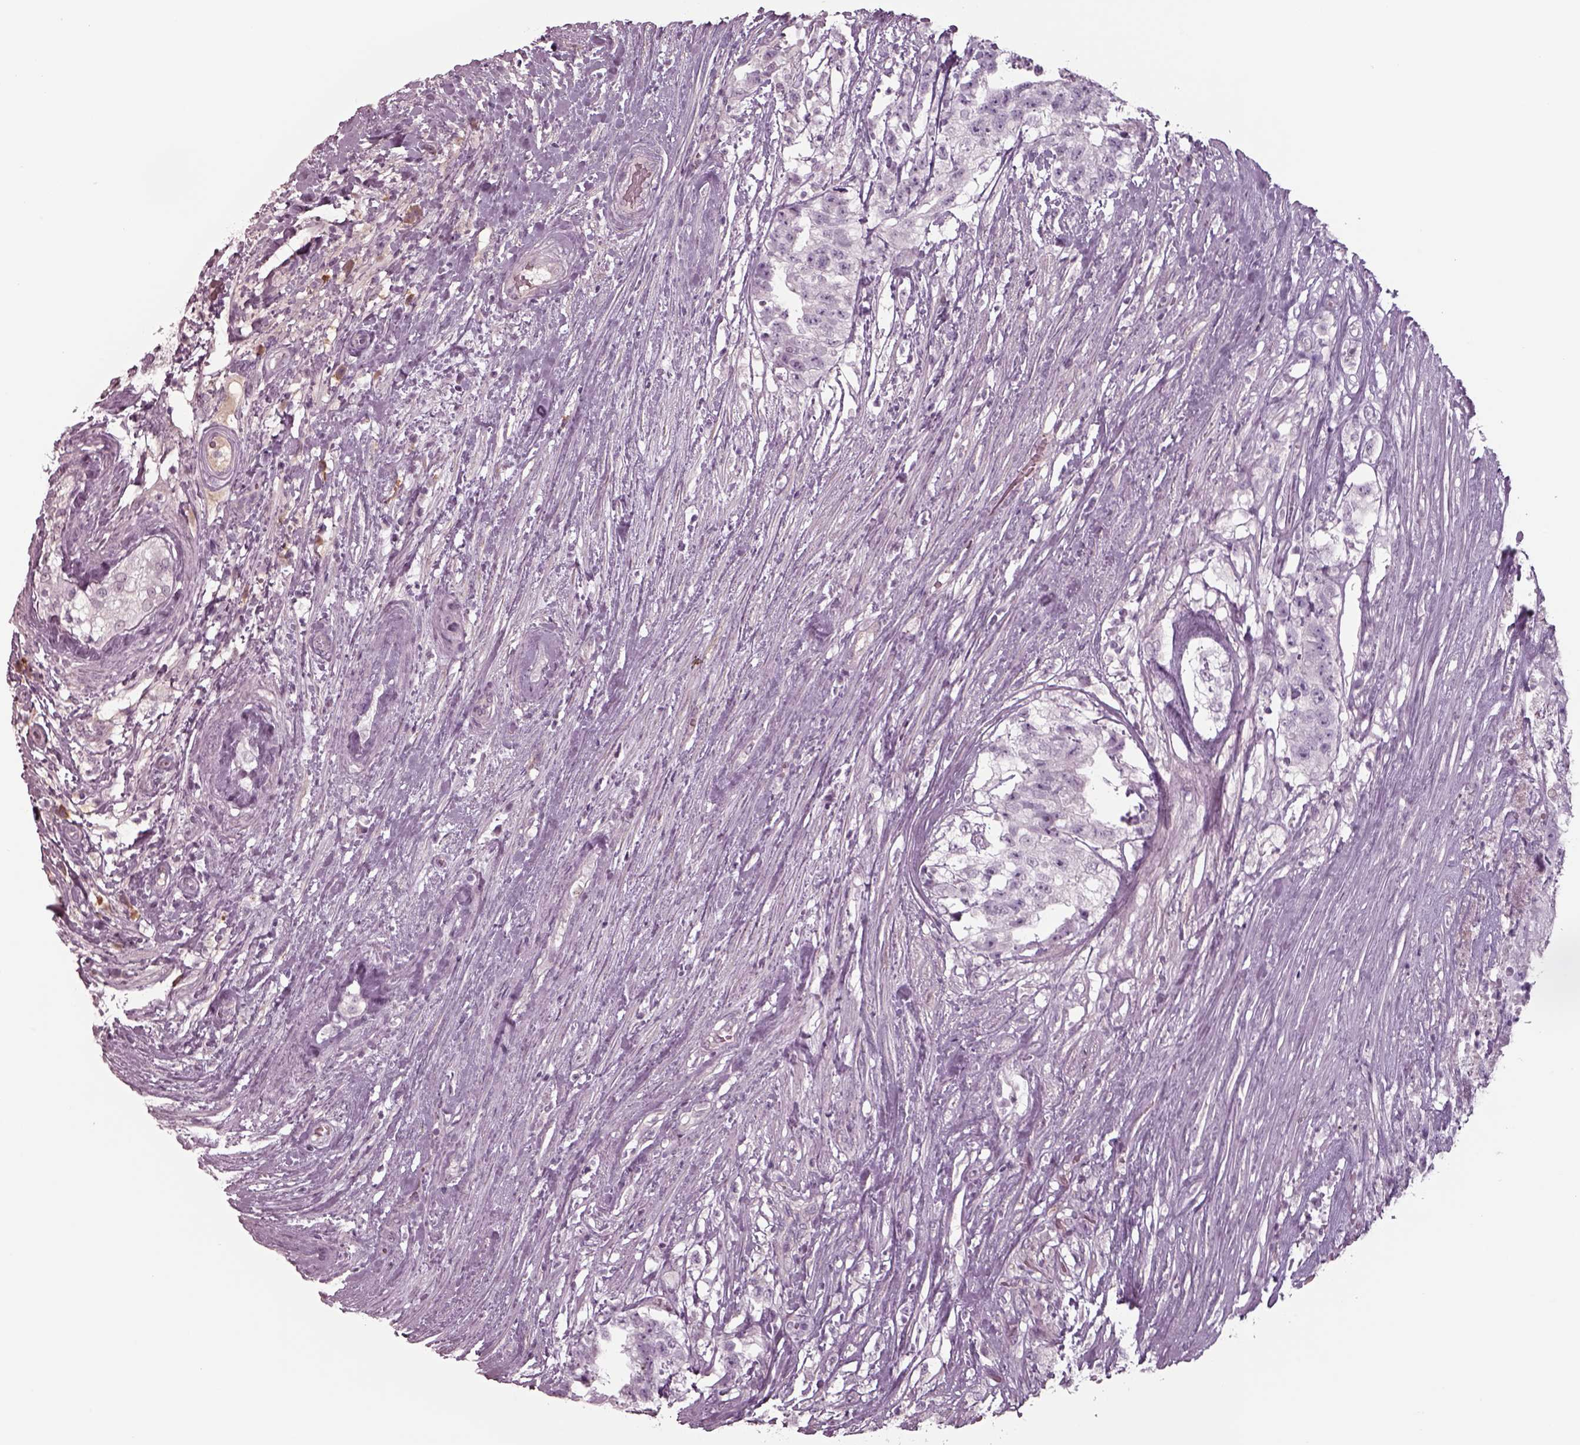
{"staining": {"intensity": "negative", "quantity": "none", "location": "none"}, "tissue": "testis cancer", "cell_type": "Tumor cells", "image_type": "cancer", "snomed": [{"axis": "morphology", "description": "Seminoma, NOS"}, {"axis": "morphology", "description": "Carcinoma, Embryonal, NOS"}, {"axis": "topography", "description": "Testis"}], "caption": "Immunohistochemistry (IHC) image of neoplastic tissue: human embryonal carcinoma (testis) stained with DAB (3,3'-diaminobenzidine) shows no significant protein staining in tumor cells.", "gene": "SEPTIN14", "patient": {"sex": "male", "age": 41}}